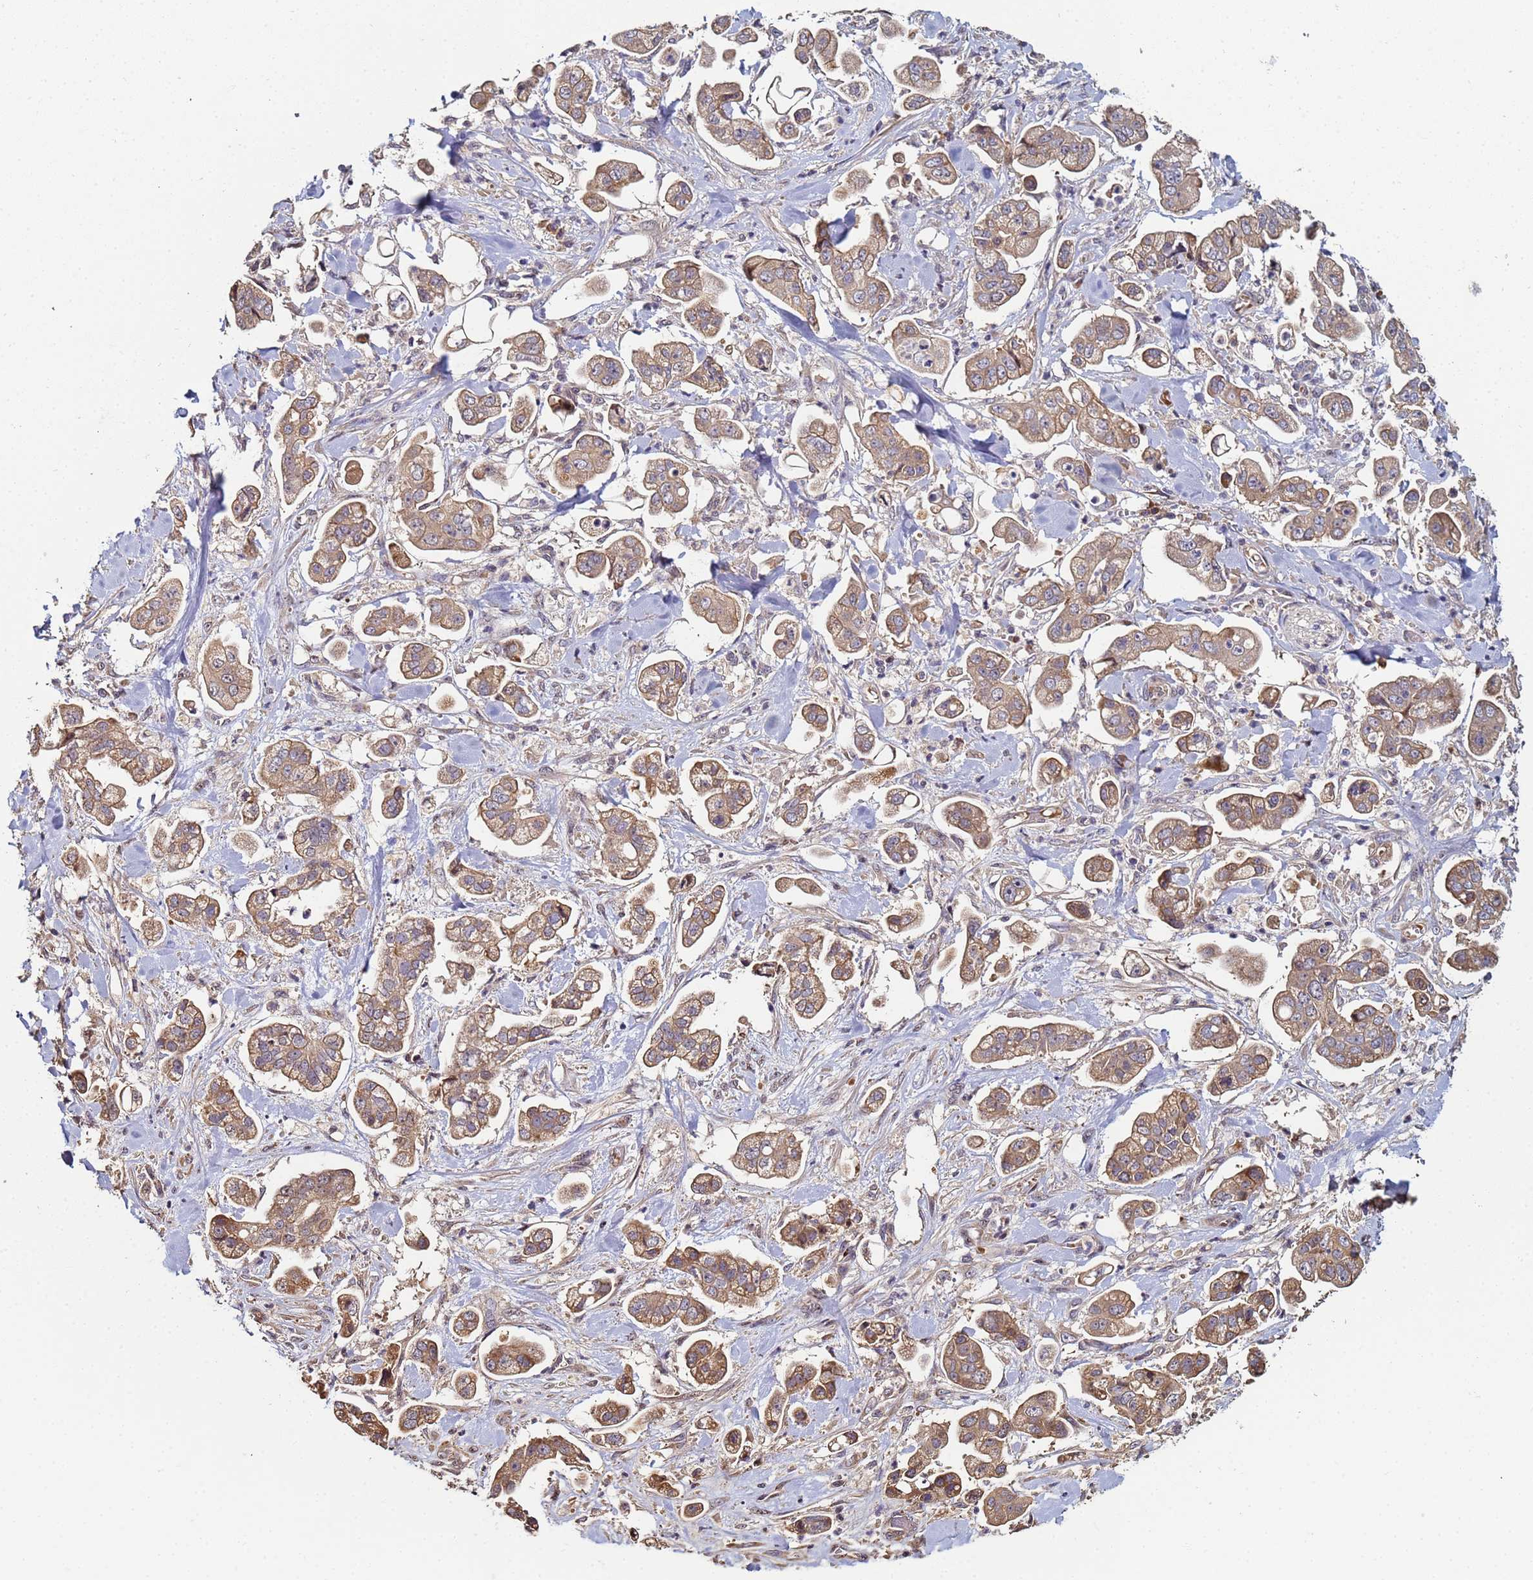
{"staining": {"intensity": "moderate", "quantity": ">75%", "location": "cytoplasmic/membranous"}, "tissue": "stomach cancer", "cell_type": "Tumor cells", "image_type": "cancer", "snomed": [{"axis": "morphology", "description": "Adenocarcinoma, NOS"}, {"axis": "topography", "description": "Stomach"}], "caption": "Human adenocarcinoma (stomach) stained with a brown dye demonstrates moderate cytoplasmic/membranous positive expression in about >75% of tumor cells.", "gene": "OSER1", "patient": {"sex": "male", "age": 62}}